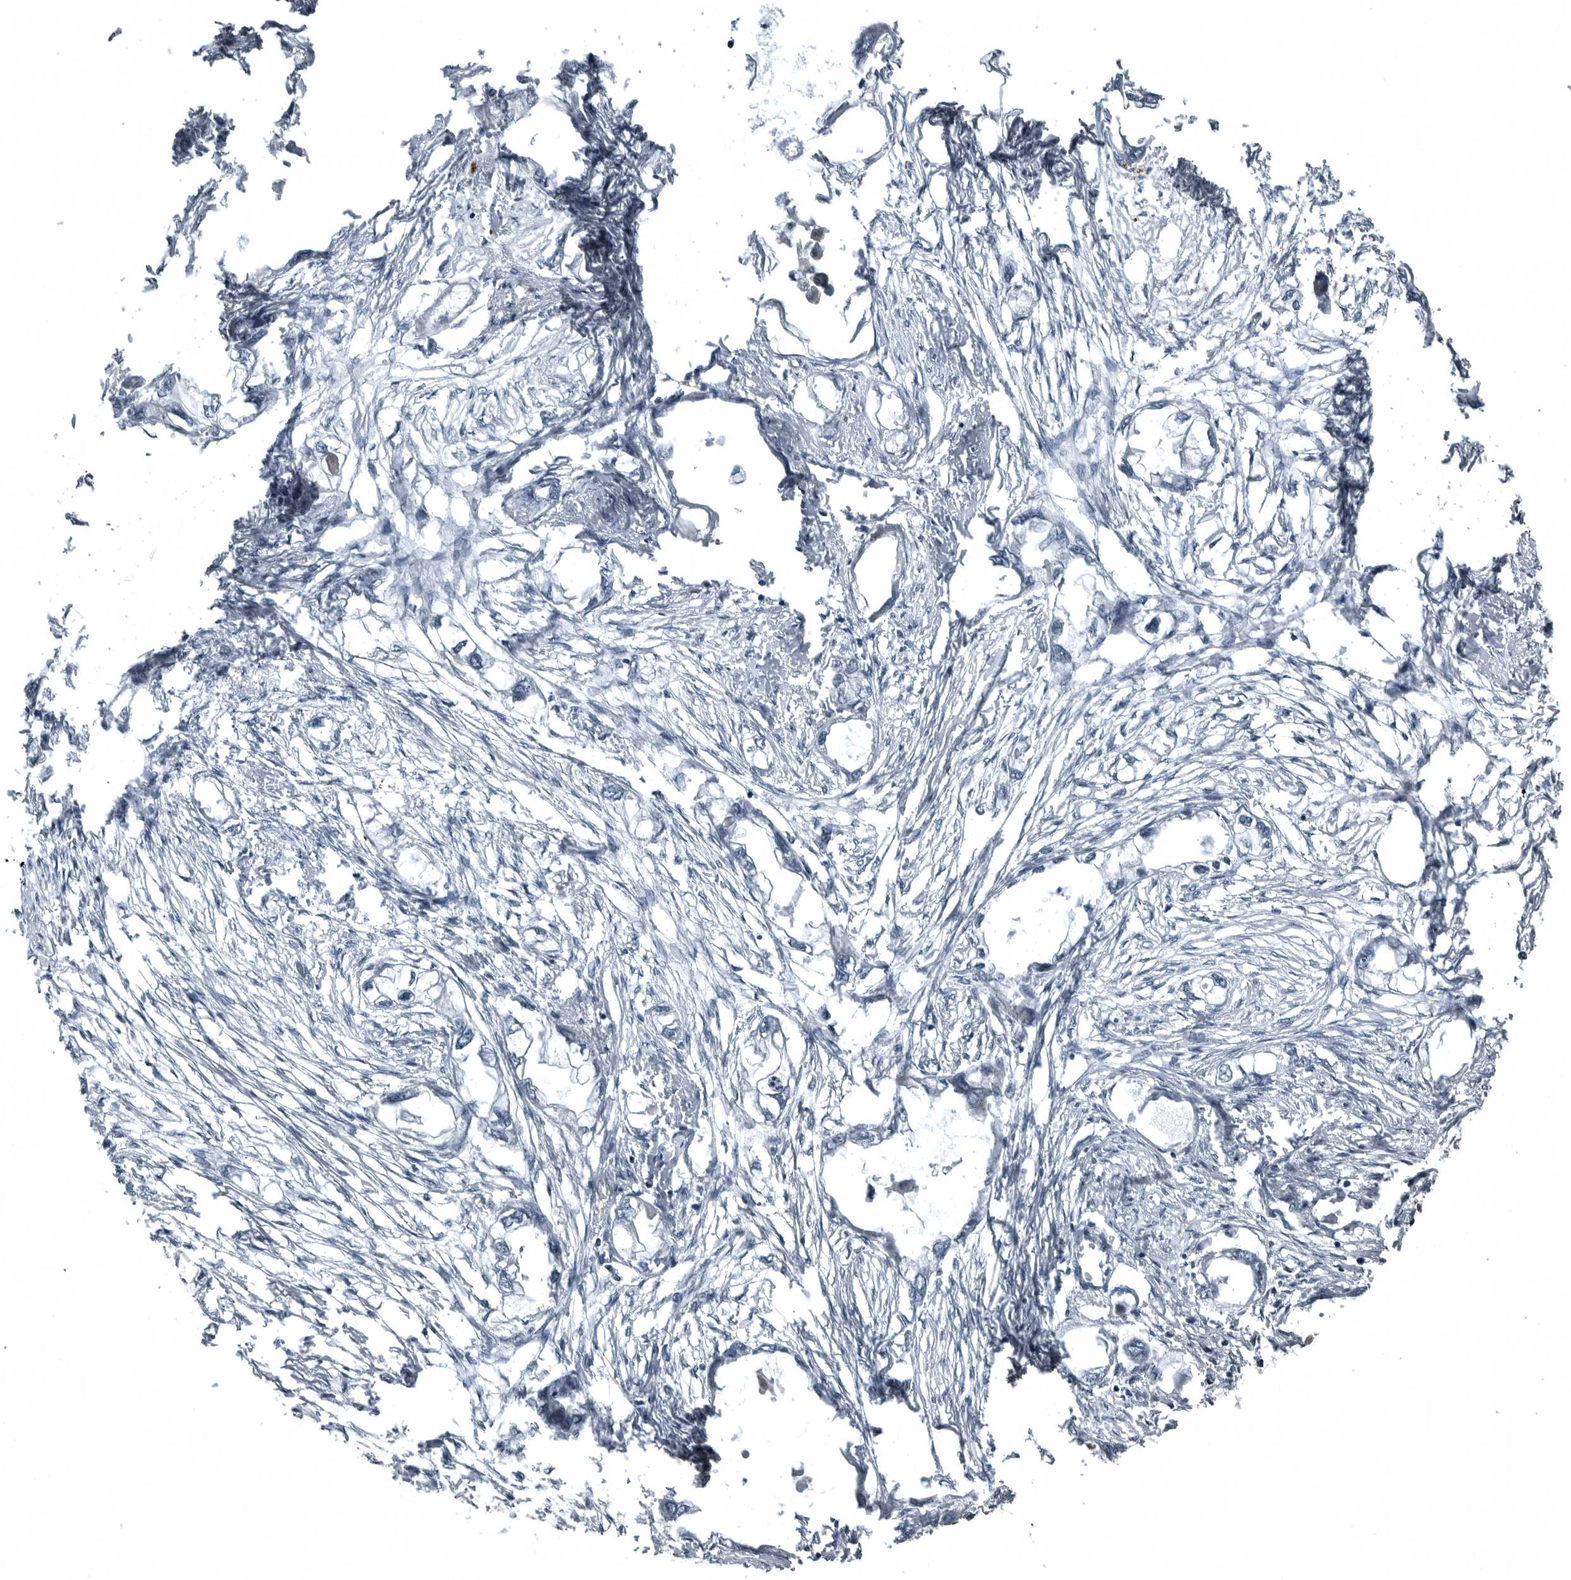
{"staining": {"intensity": "negative", "quantity": "none", "location": "none"}, "tissue": "endometrial cancer", "cell_type": "Tumor cells", "image_type": "cancer", "snomed": [{"axis": "morphology", "description": "Adenocarcinoma, NOS"}, {"axis": "morphology", "description": "Adenocarcinoma, metastatic, NOS"}, {"axis": "topography", "description": "Adipose tissue"}, {"axis": "topography", "description": "Endometrium"}], "caption": "The histopathology image exhibits no significant expression in tumor cells of endometrial adenocarcinoma.", "gene": "GAK", "patient": {"sex": "female", "age": 67}}